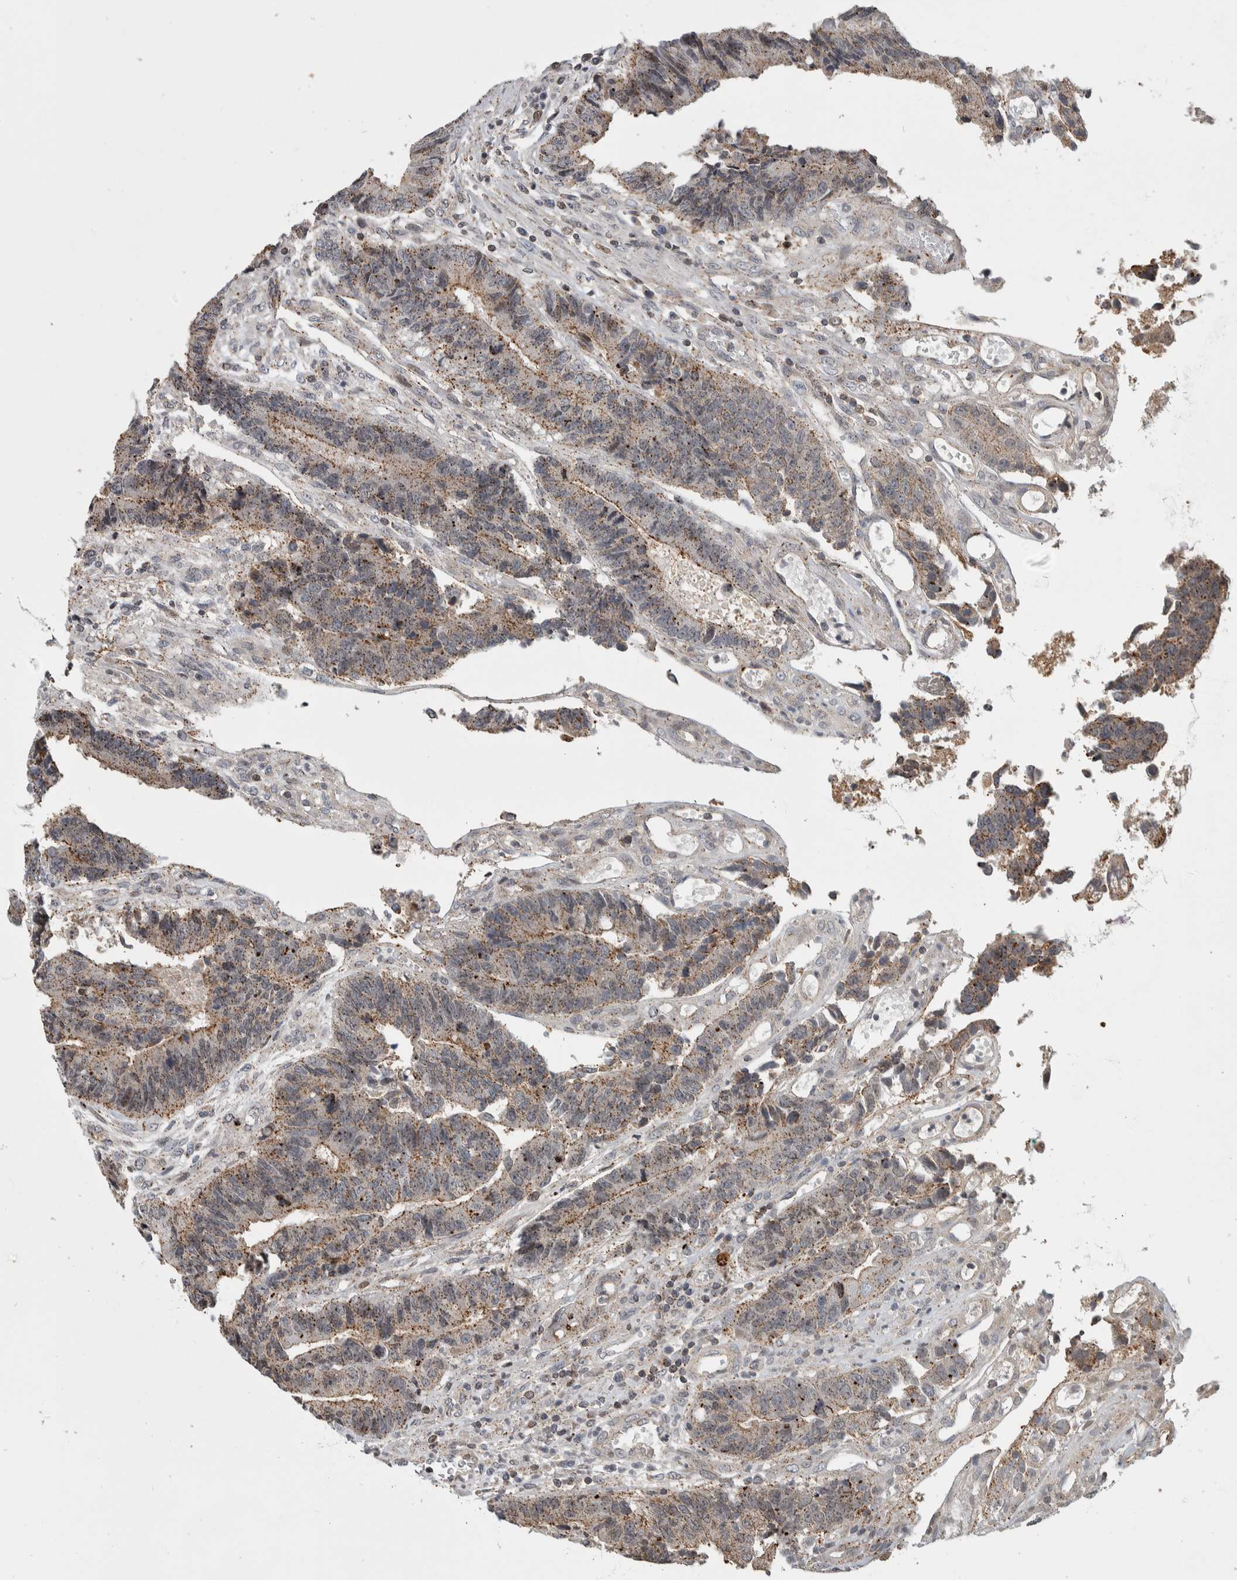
{"staining": {"intensity": "weak", "quantity": ">75%", "location": "cytoplasmic/membranous"}, "tissue": "colorectal cancer", "cell_type": "Tumor cells", "image_type": "cancer", "snomed": [{"axis": "morphology", "description": "Adenocarcinoma, NOS"}, {"axis": "topography", "description": "Rectum"}], "caption": "The image displays a brown stain indicating the presence of a protein in the cytoplasmic/membranous of tumor cells in colorectal adenocarcinoma.", "gene": "MSL1", "patient": {"sex": "male", "age": 84}}